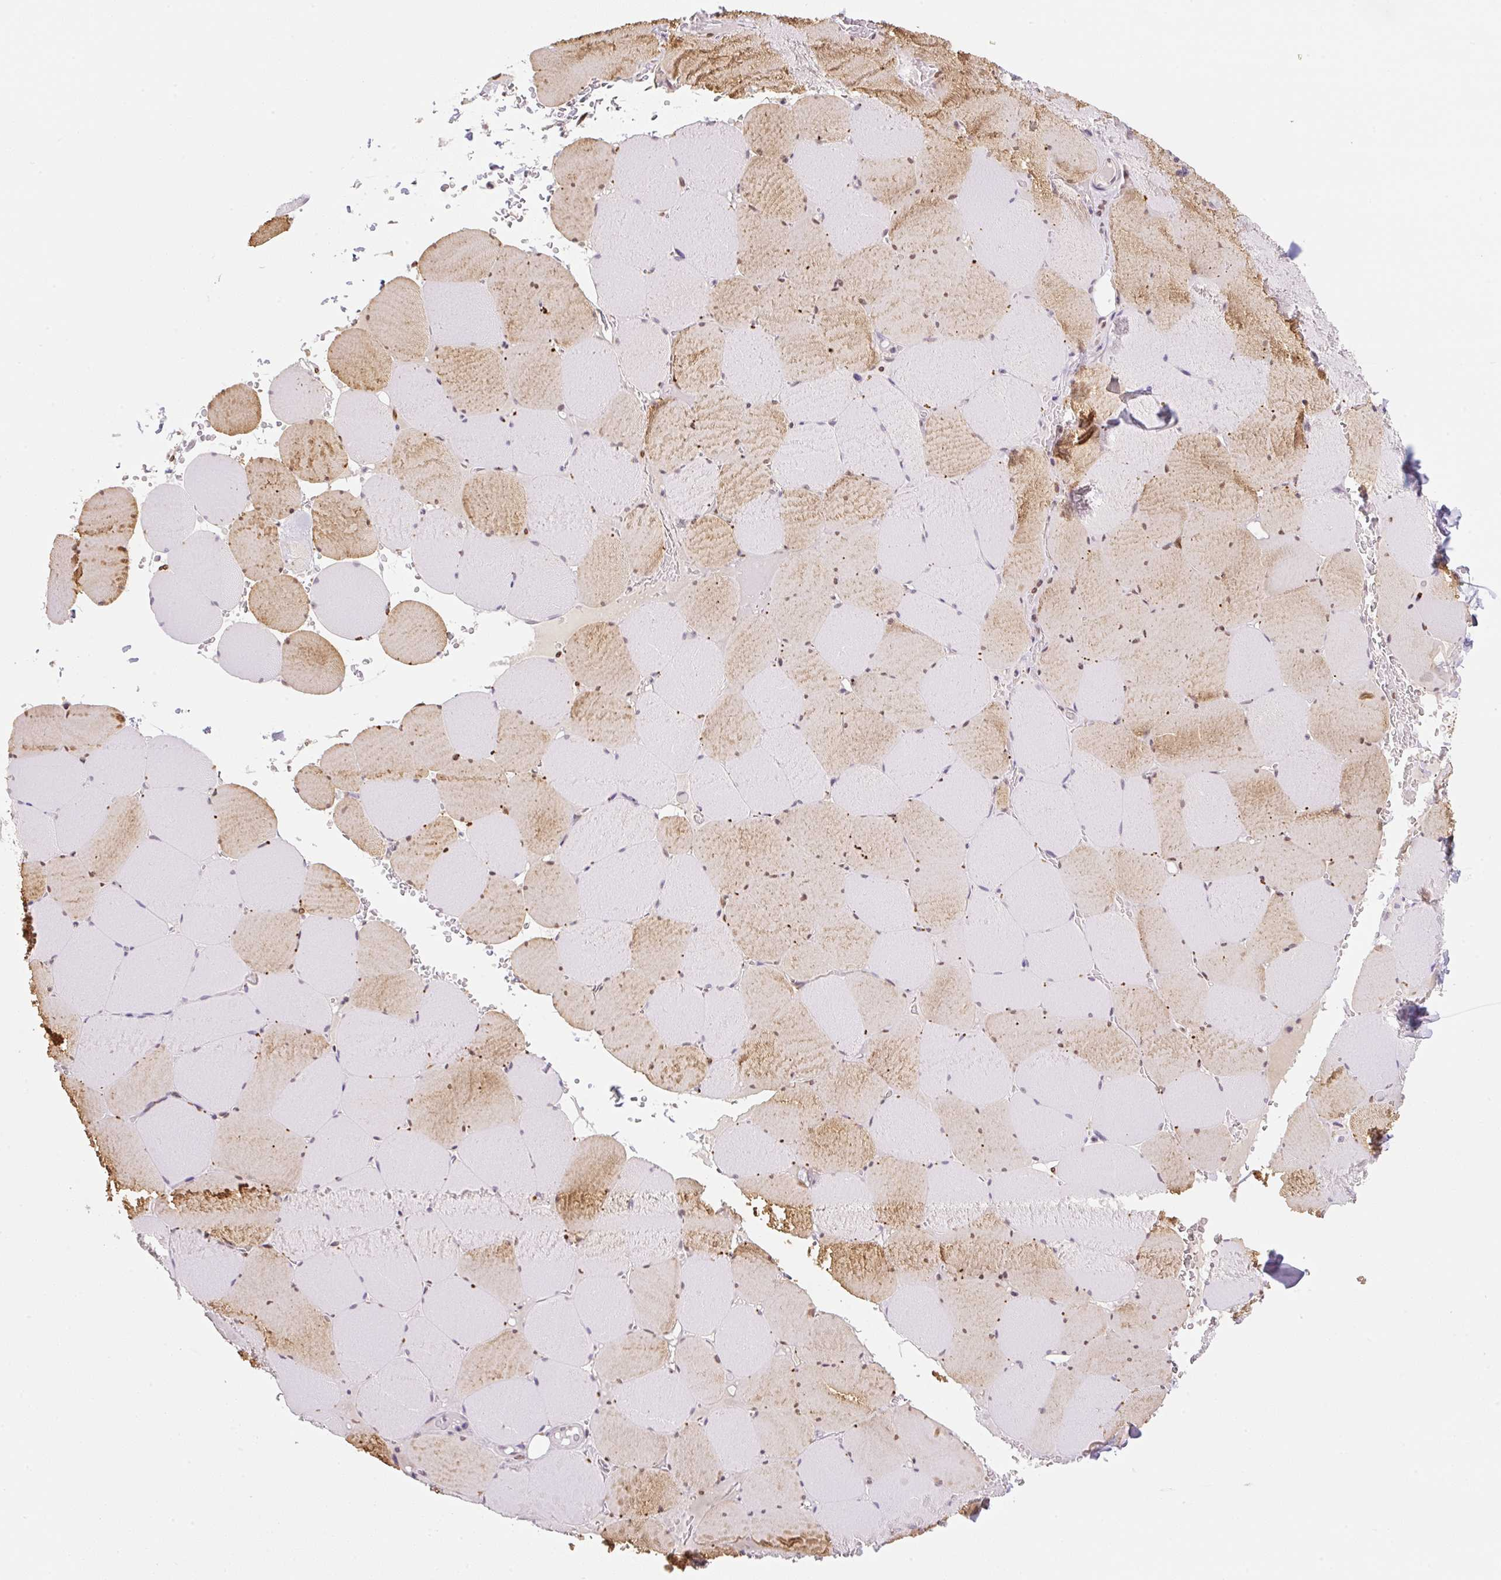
{"staining": {"intensity": "moderate", "quantity": "25%-75%", "location": "cytoplasmic/membranous,nuclear"}, "tissue": "skeletal muscle", "cell_type": "Myocytes", "image_type": "normal", "snomed": [{"axis": "morphology", "description": "Normal tissue, NOS"}, {"axis": "topography", "description": "Skeletal muscle"}, {"axis": "topography", "description": "Head-Neck"}], "caption": "Protein positivity by immunohistochemistry demonstrates moderate cytoplasmic/membranous,nuclear expression in approximately 25%-75% of myocytes in unremarkable skeletal muscle.", "gene": "SYNE3", "patient": {"sex": "male", "age": 66}}